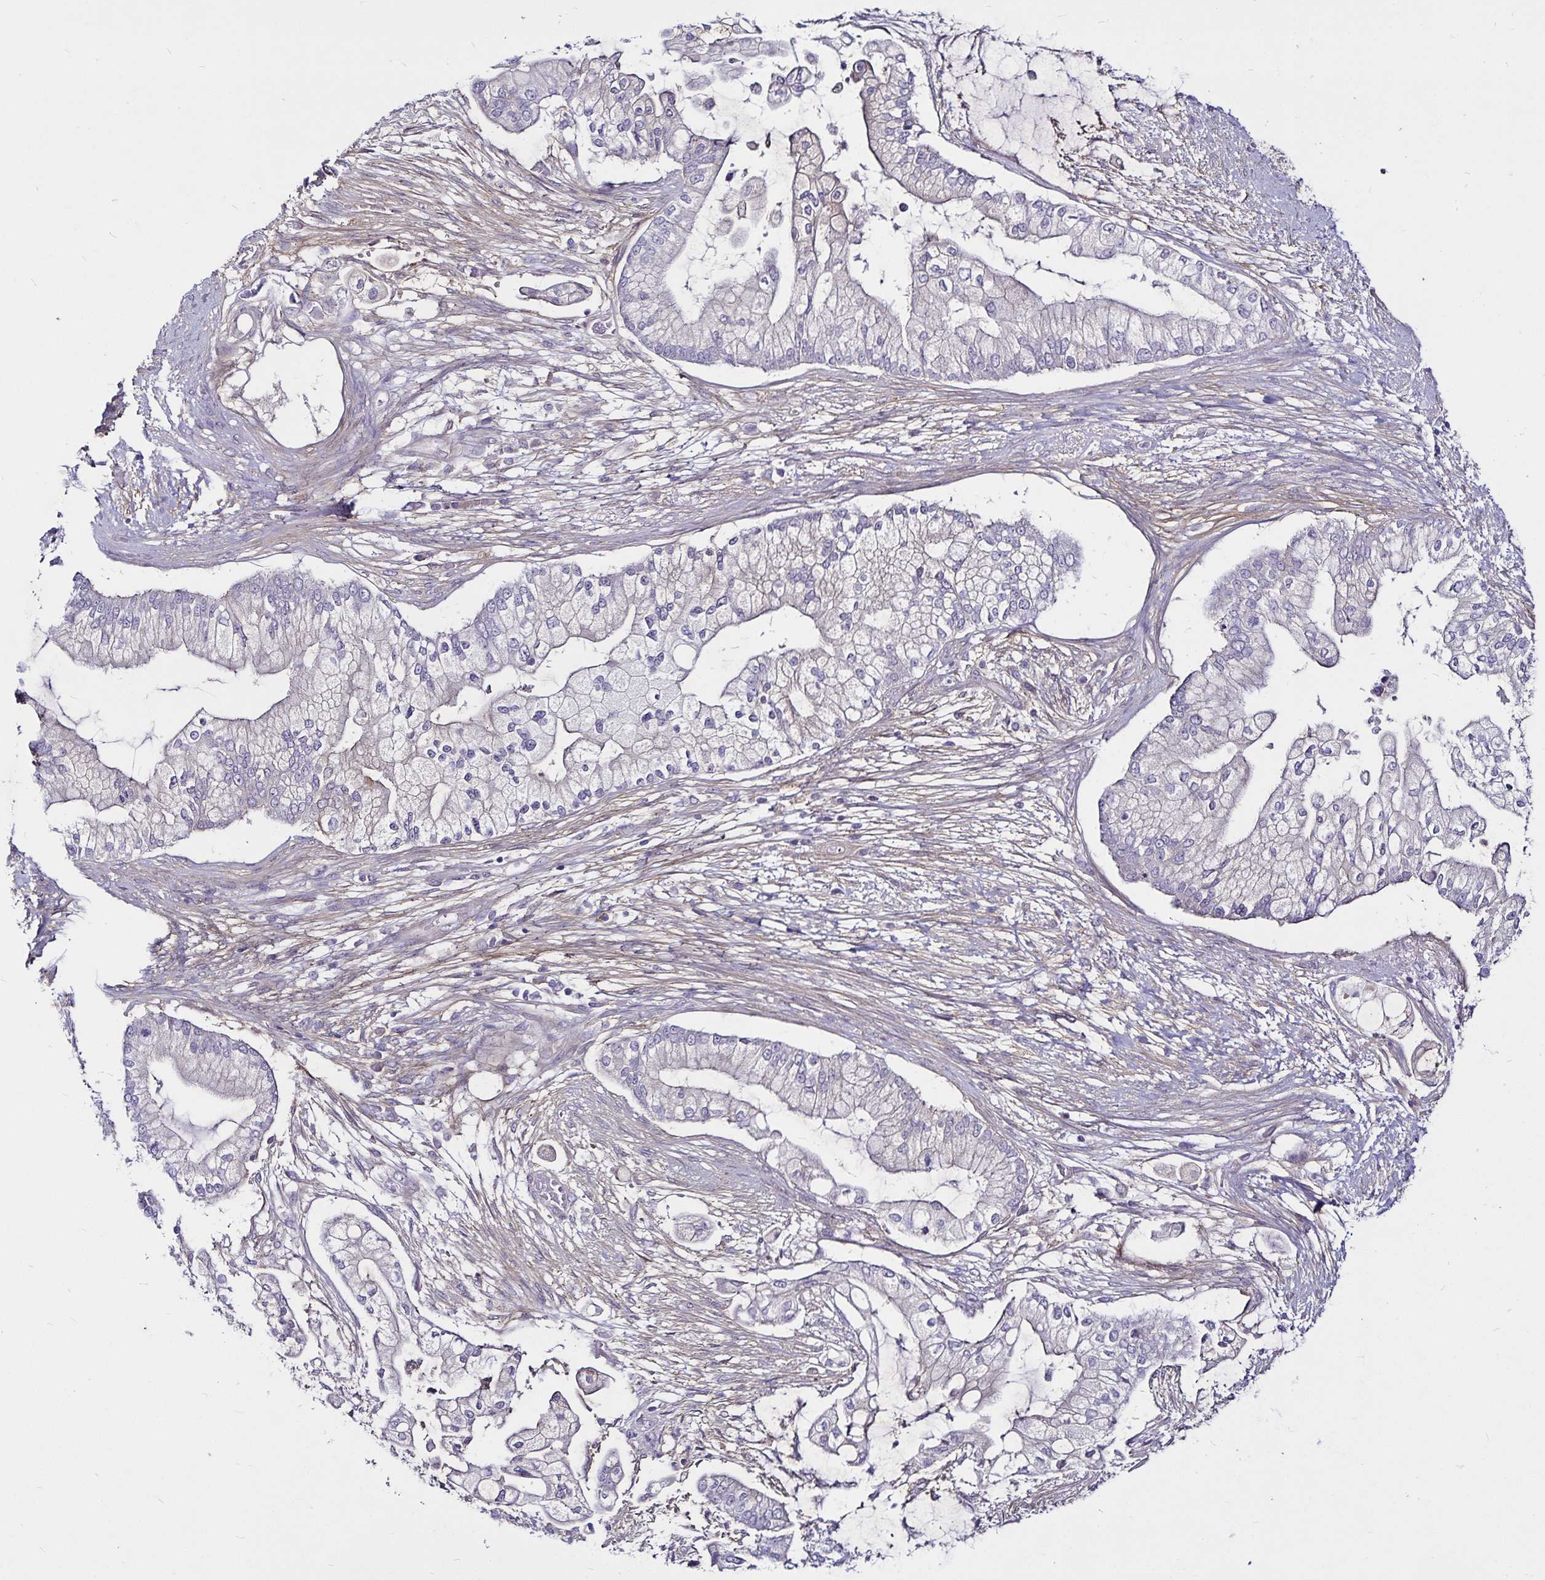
{"staining": {"intensity": "negative", "quantity": "none", "location": "none"}, "tissue": "pancreatic cancer", "cell_type": "Tumor cells", "image_type": "cancer", "snomed": [{"axis": "morphology", "description": "Adenocarcinoma, NOS"}, {"axis": "topography", "description": "Pancreas"}], "caption": "Photomicrograph shows no significant protein staining in tumor cells of pancreatic cancer (adenocarcinoma). Nuclei are stained in blue.", "gene": "GNG12", "patient": {"sex": "female", "age": 69}}